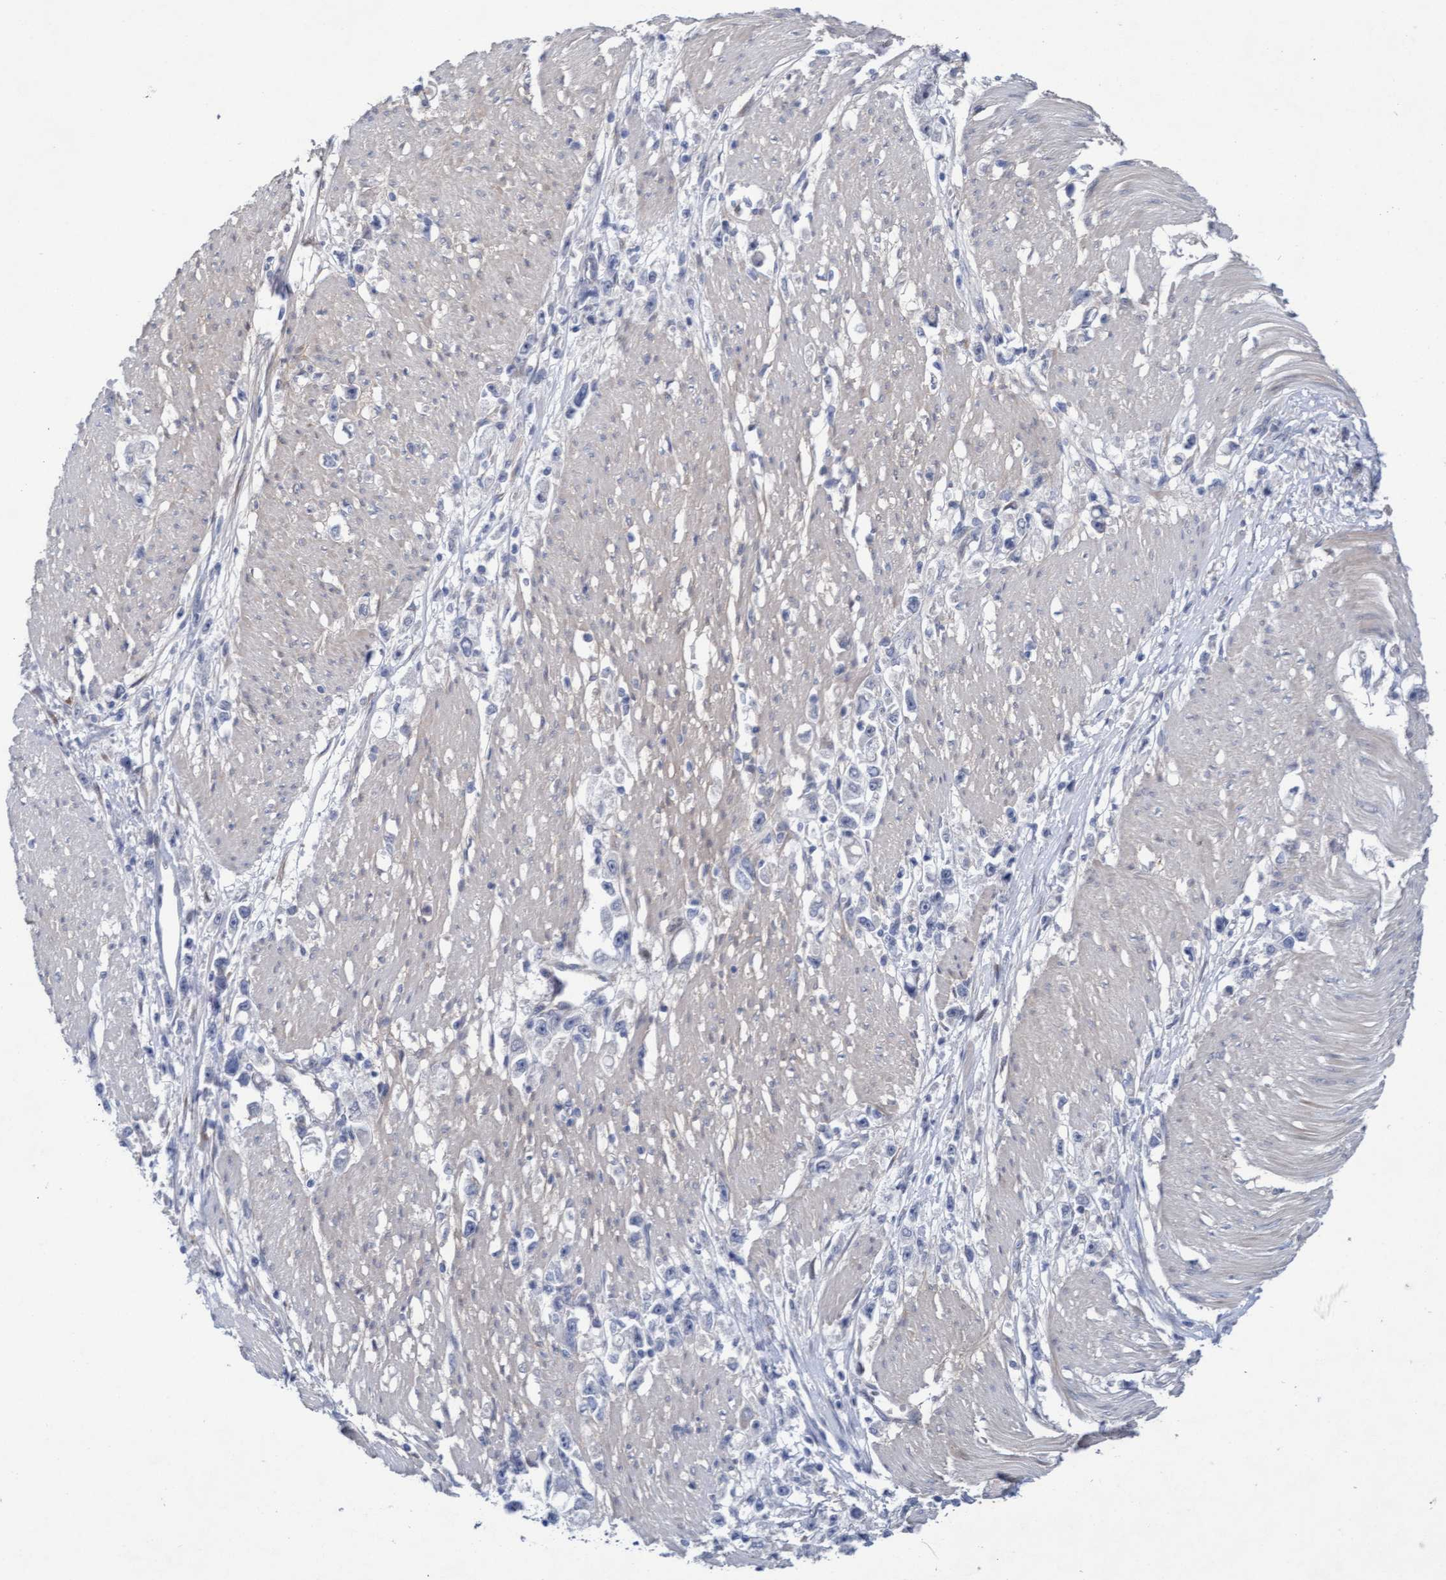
{"staining": {"intensity": "negative", "quantity": "none", "location": "none"}, "tissue": "stomach cancer", "cell_type": "Tumor cells", "image_type": "cancer", "snomed": [{"axis": "morphology", "description": "Adenocarcinoma, NOS"}, {"axis": "topography", "description": "Stomach"}], "caption": "Human stomach cancer (adenocarcinoma) stained for a protein using immunohistochemistry reveals no staining in tumor cells.", "gene": "PLCD1", "patient": {"sex": "female", "age": 59}}